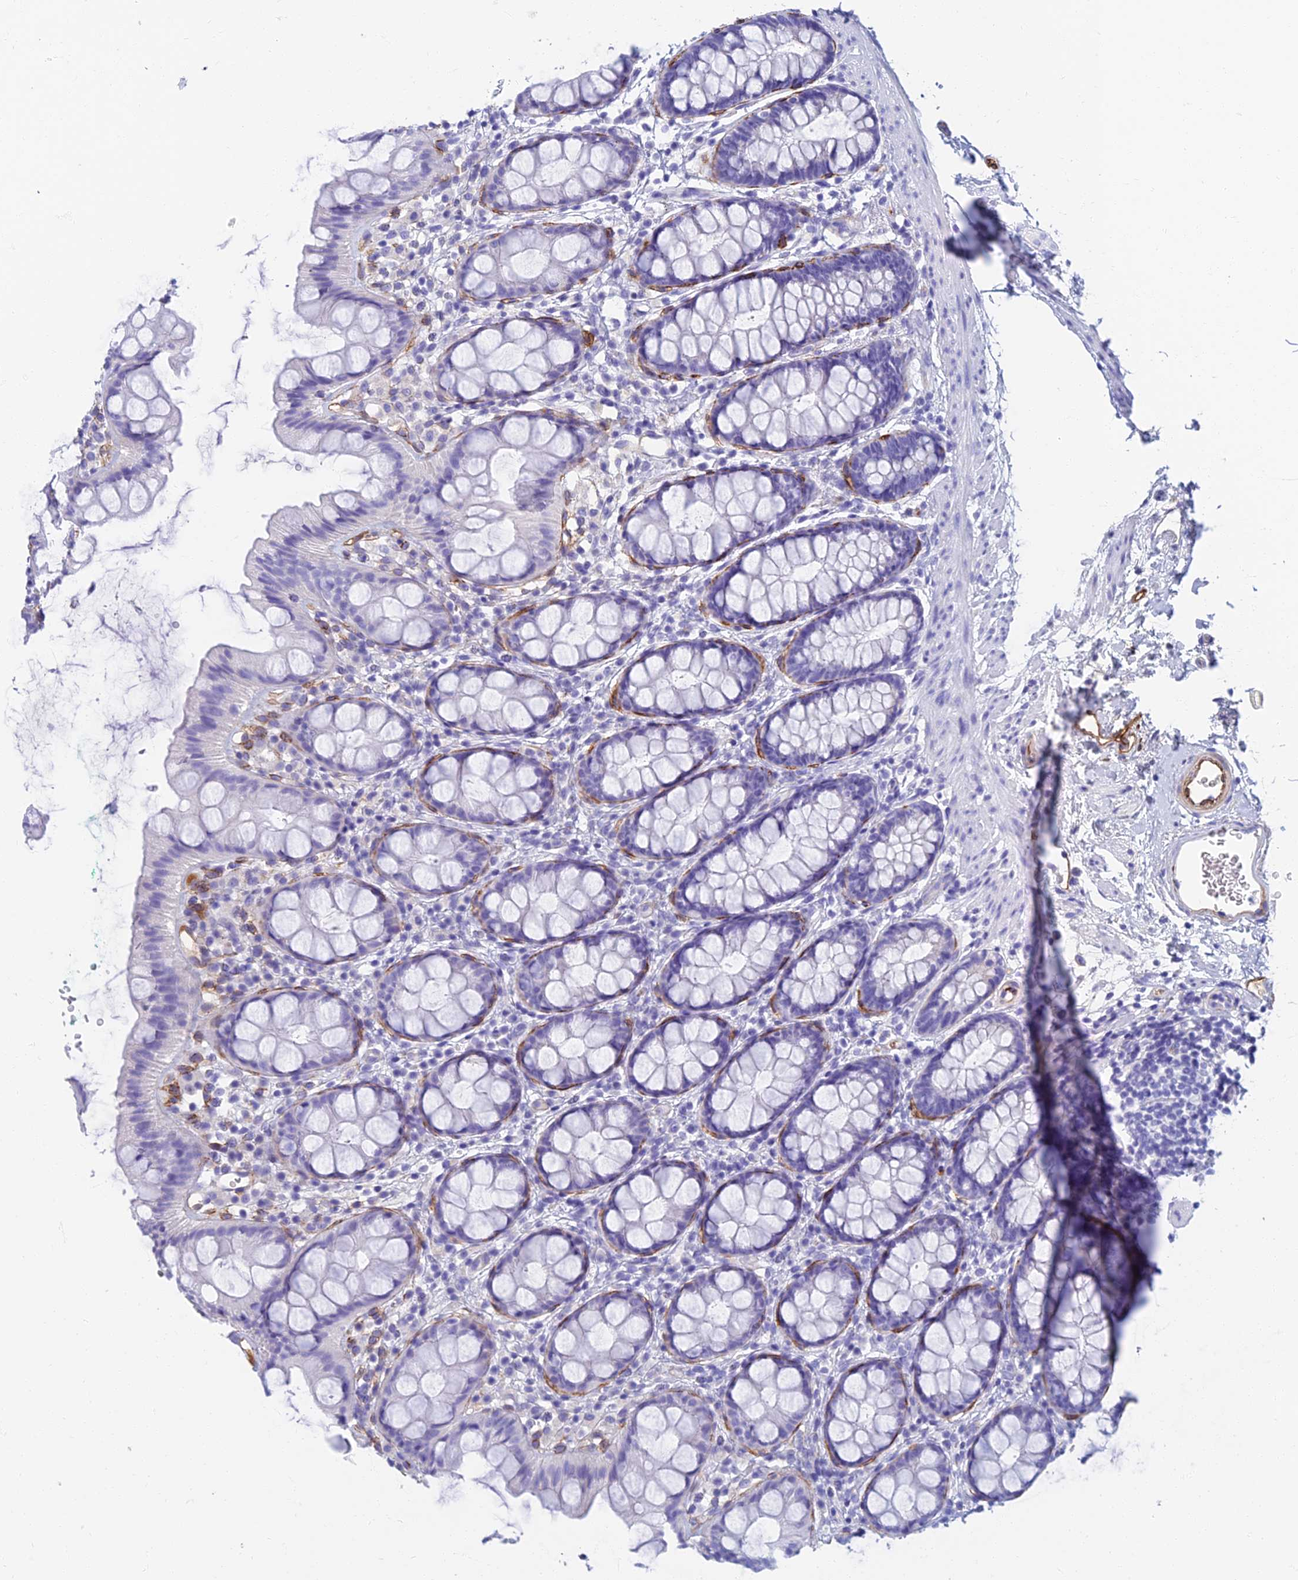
{"staining": {"intensity": "negative", "quantity": "none", "location": "none"}, "tissue": "rectum", "cell_type": "Glandular cells", "image_type": "normal", "snomed": [{"axis": "morphology", "description": "Normal tissue, NOS"}, {"axis": "topography", "description": "Rectum"}], "caption": "Histopathology image shows no protein expression in glandular cells of normal rectum.", "gene": "ETFRF1", "patient": {"sex": "female", "age": 65}}